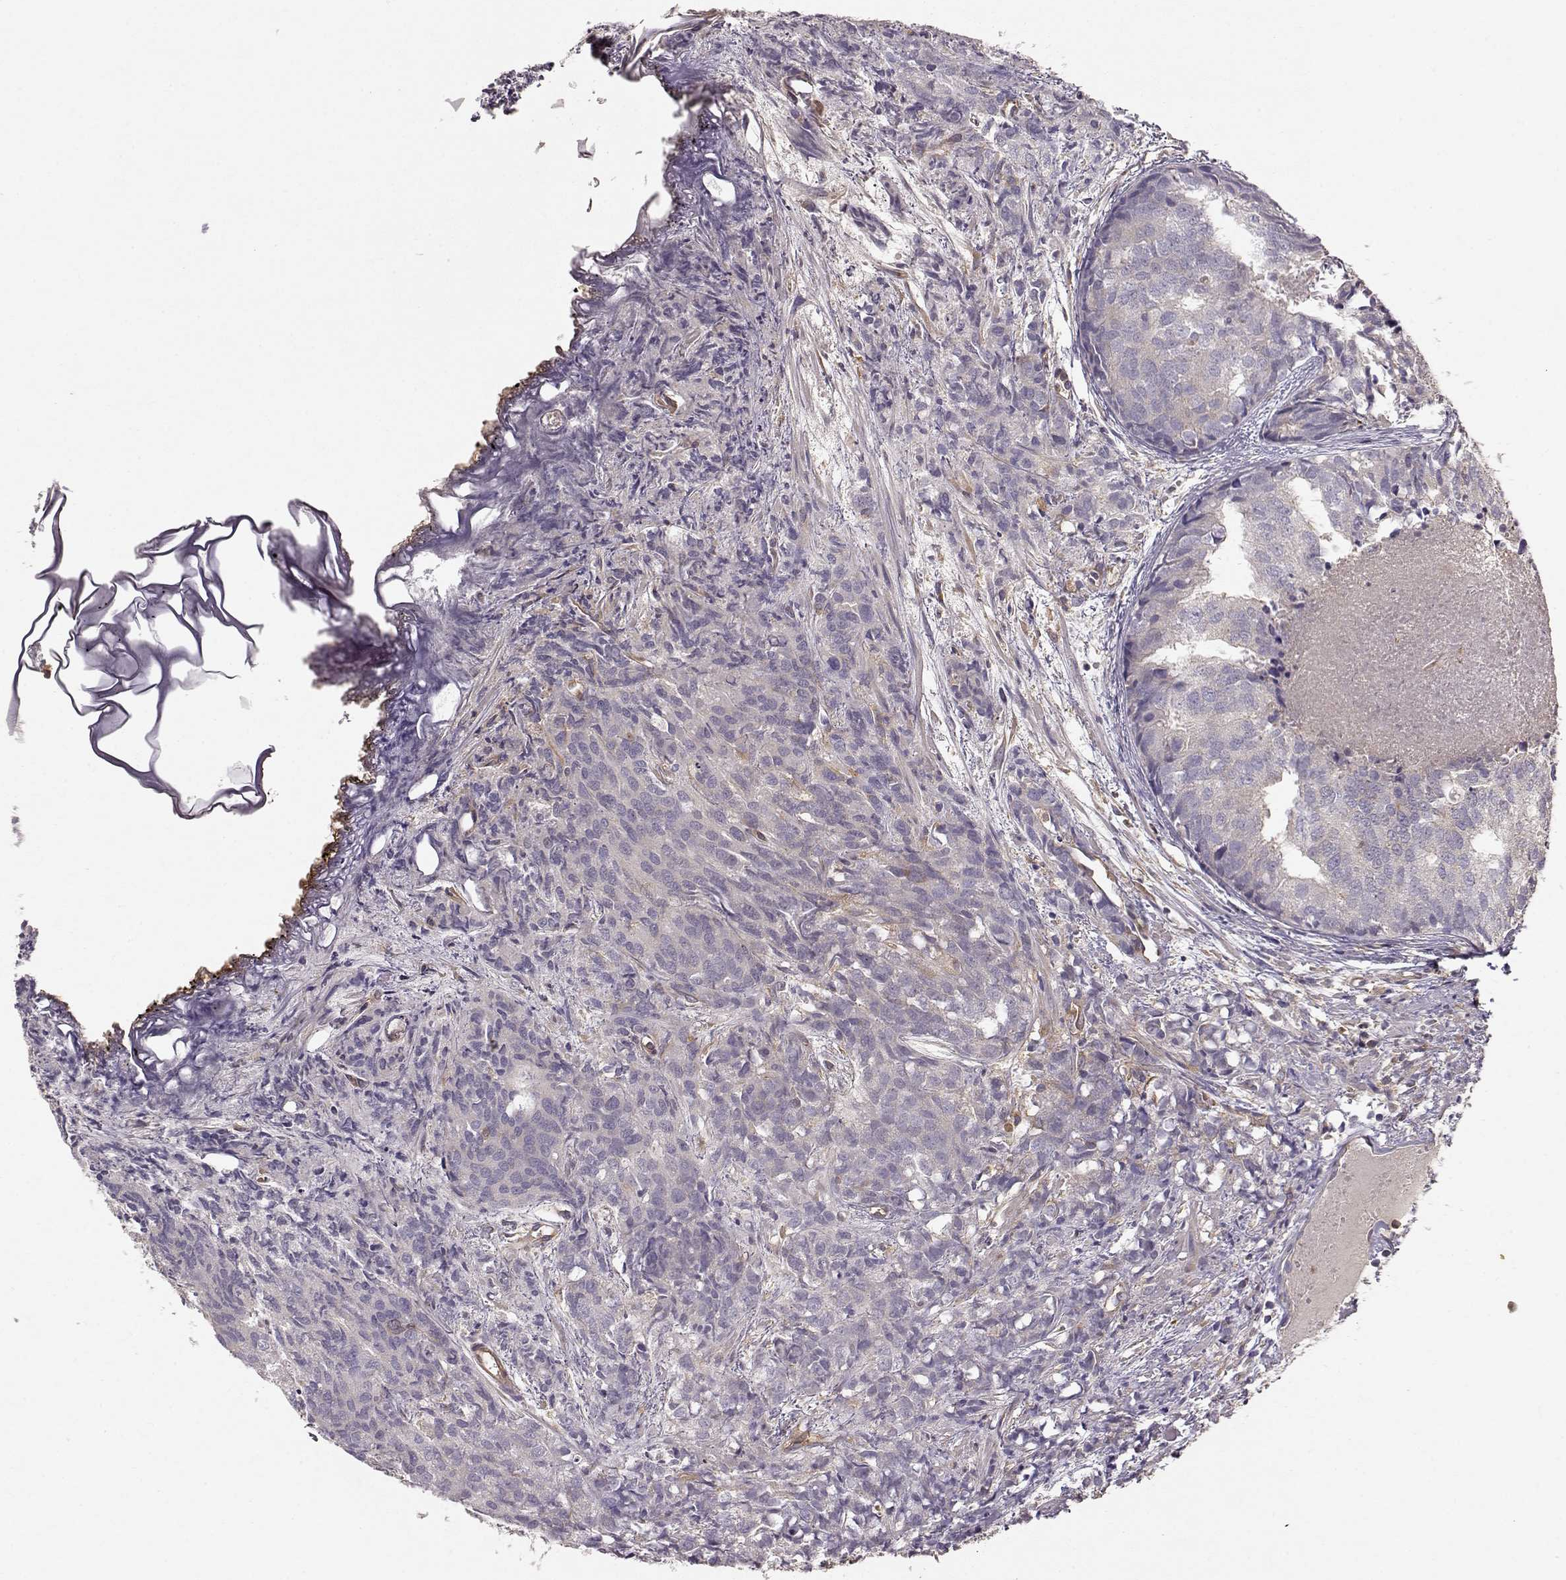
{"staining": {"intensity": "weak", "quantity": "<25%", "location": "cytoplasmic/membranous"}, "tissue": "prostate cancer", "cell_type": "Tumor cells", "image_type": "cancer", "snomed": [{"axis": "morphology", "description": "Adenocarcinoma, High grade"}, {"axis": "topography", "description": "Prostate"}], "caption": "DAB (3,3'-diaminobenzidine) immunohistochemical staining of human prostate adenocarcinoma (high-grade) exhibits no significant expression in tumor cells.", "gene": "ARHGEF2", "patient": {"sex": "male", "age": 58}}